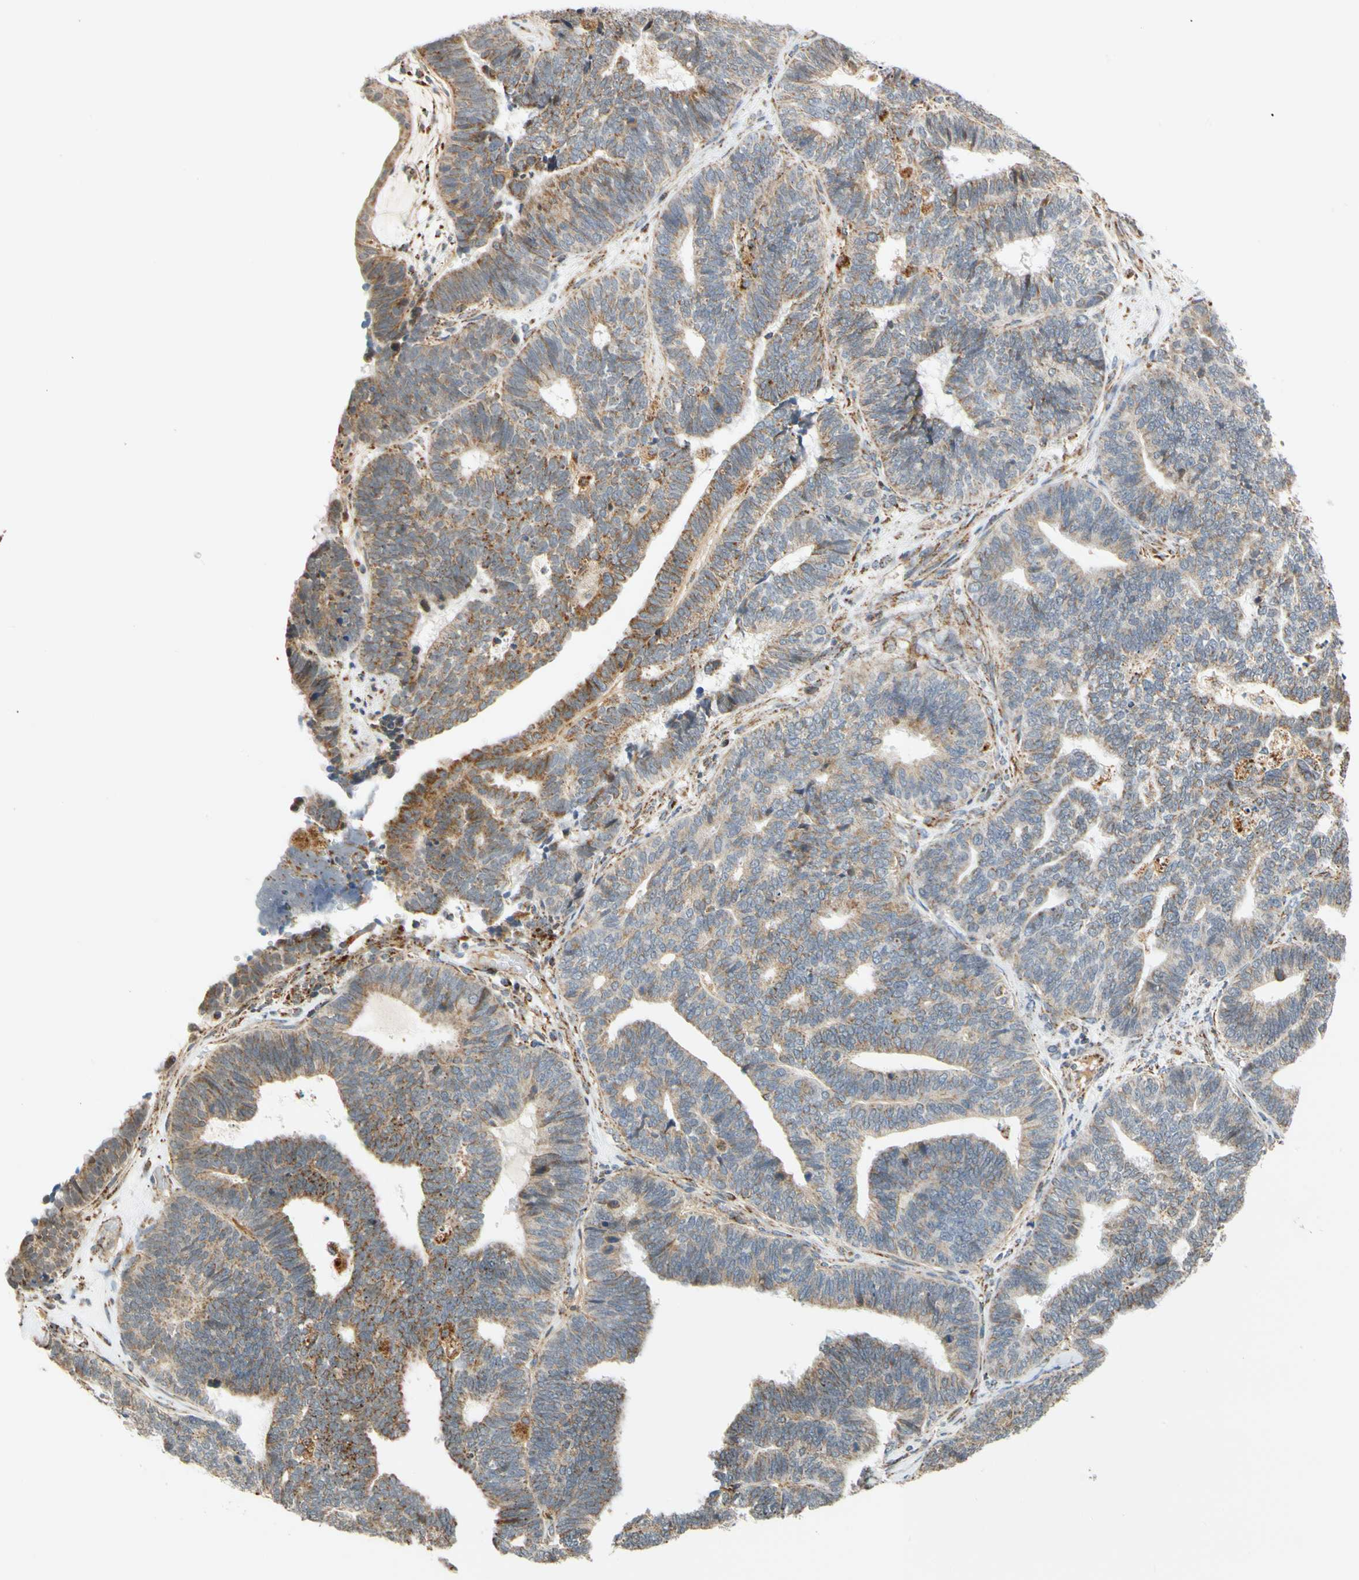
{"staining": {"intensity": "moderate", "quantity": "<25%", "location": "cytoplasmic/membranous"}, "tissue": "endometrial cancer", "cell_type": "Tumor cells", "image_type": "cancer", "snomed": [{"axis": "morphology", "description": "Adenocarcinoma, NOS"}, {"axis": "topography", "description": "Endometrium"}], "caption": "Endometrial cancer was stained to show a protein in brown. There is low levels of moderate cytoplasmic/membranous staining in approximately <25% of tumor cells. (IHC, brightfield microscopy, high magnification).", "gene": "SFXN3", "patient": {"sex": "female", "age": 70}}